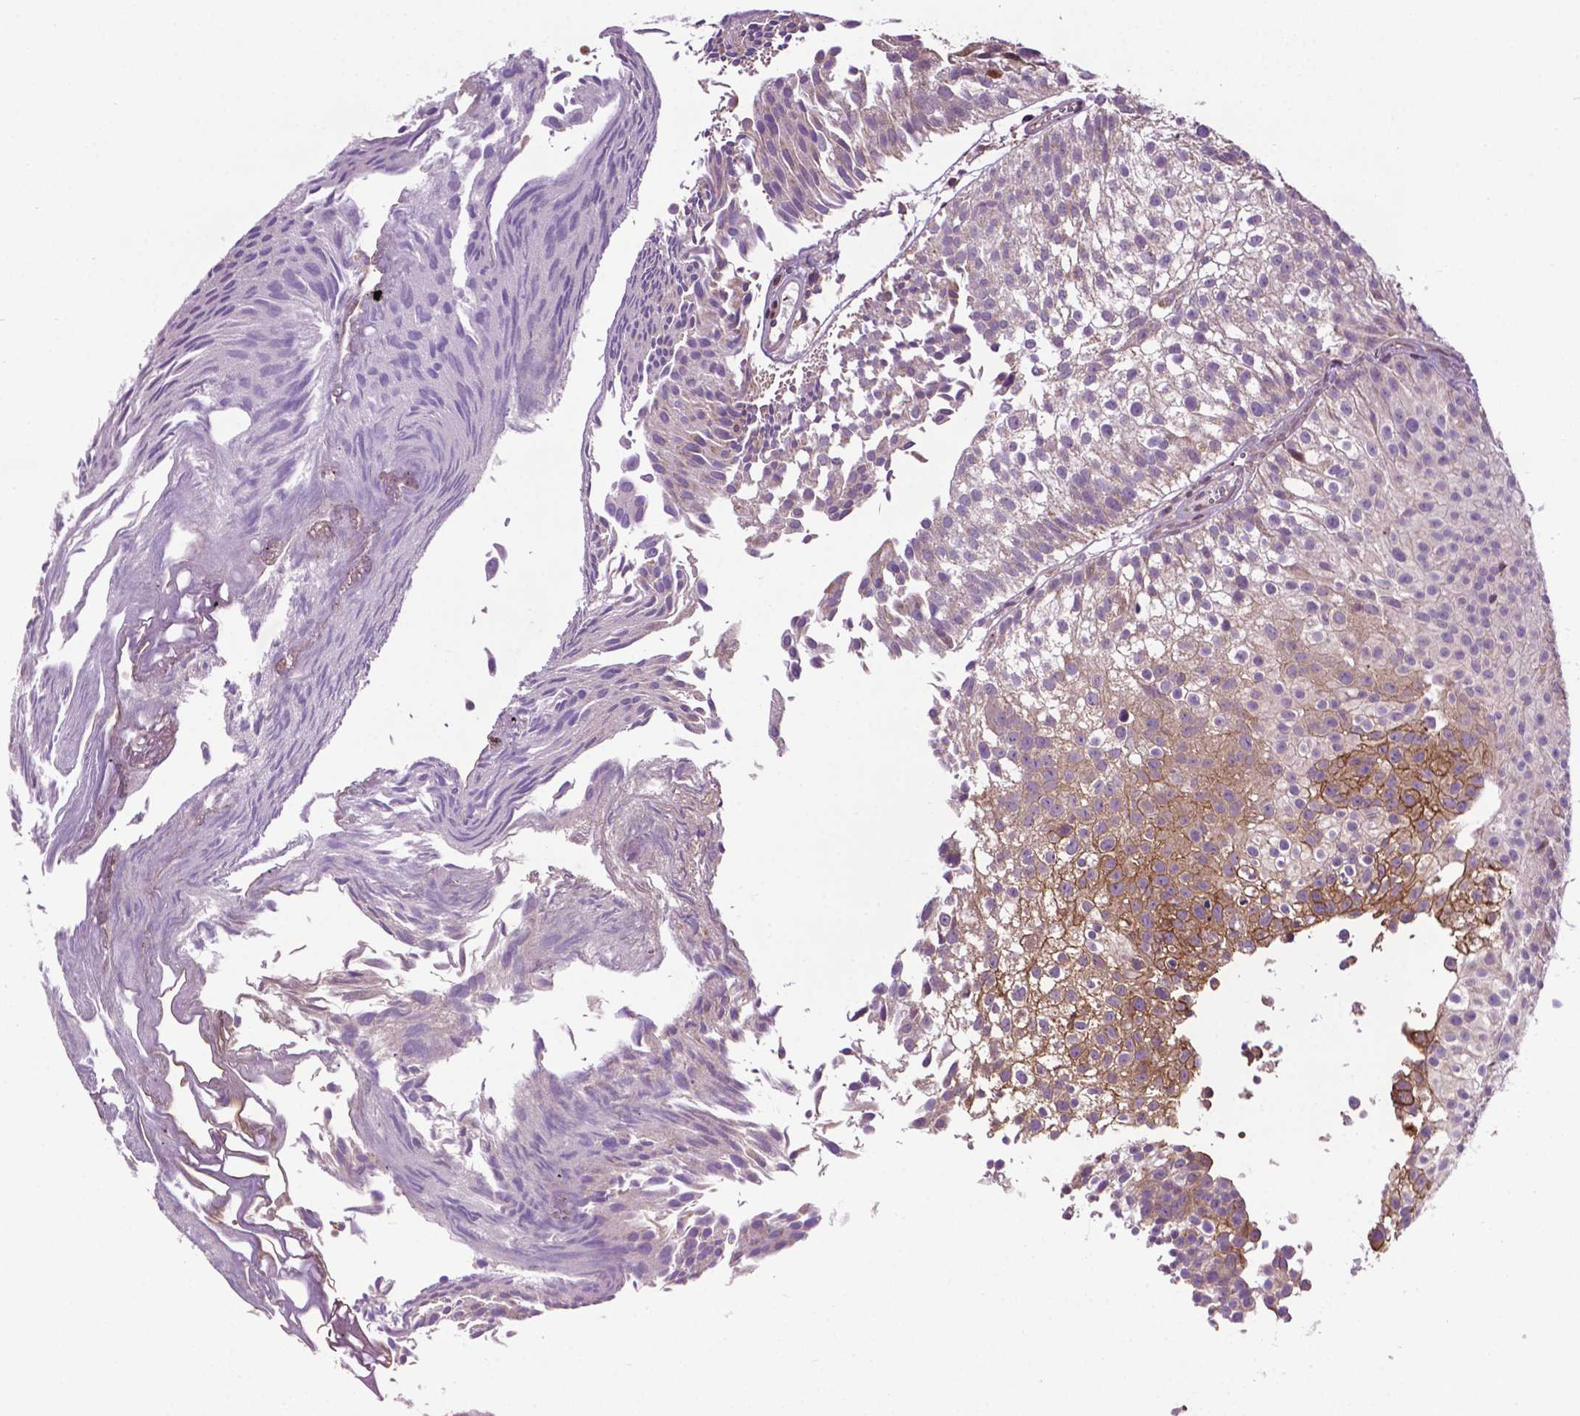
{"staining": {"intensity": "moderate", "quantity": "<25%", "location": "cytoplasmic/membranous"}, "tissue": "urothelial cancer", "cell_type": "Tumor cells", "image_type": "cancer", "snomed": [{"axis": "morphology", "description": "Urothelial carcinoma, Low grade"}, {"axis": "topography", "description": "Urinary bladder"}], "caption": "The micrograph displays staining of low-grade urothelial carcinoma, revealing moderate cytoplasmic/membranous protein staining (brown color) within tumor cells.", "gene": "SPNS2", "patient": {"sex": "male", "age": 70}}